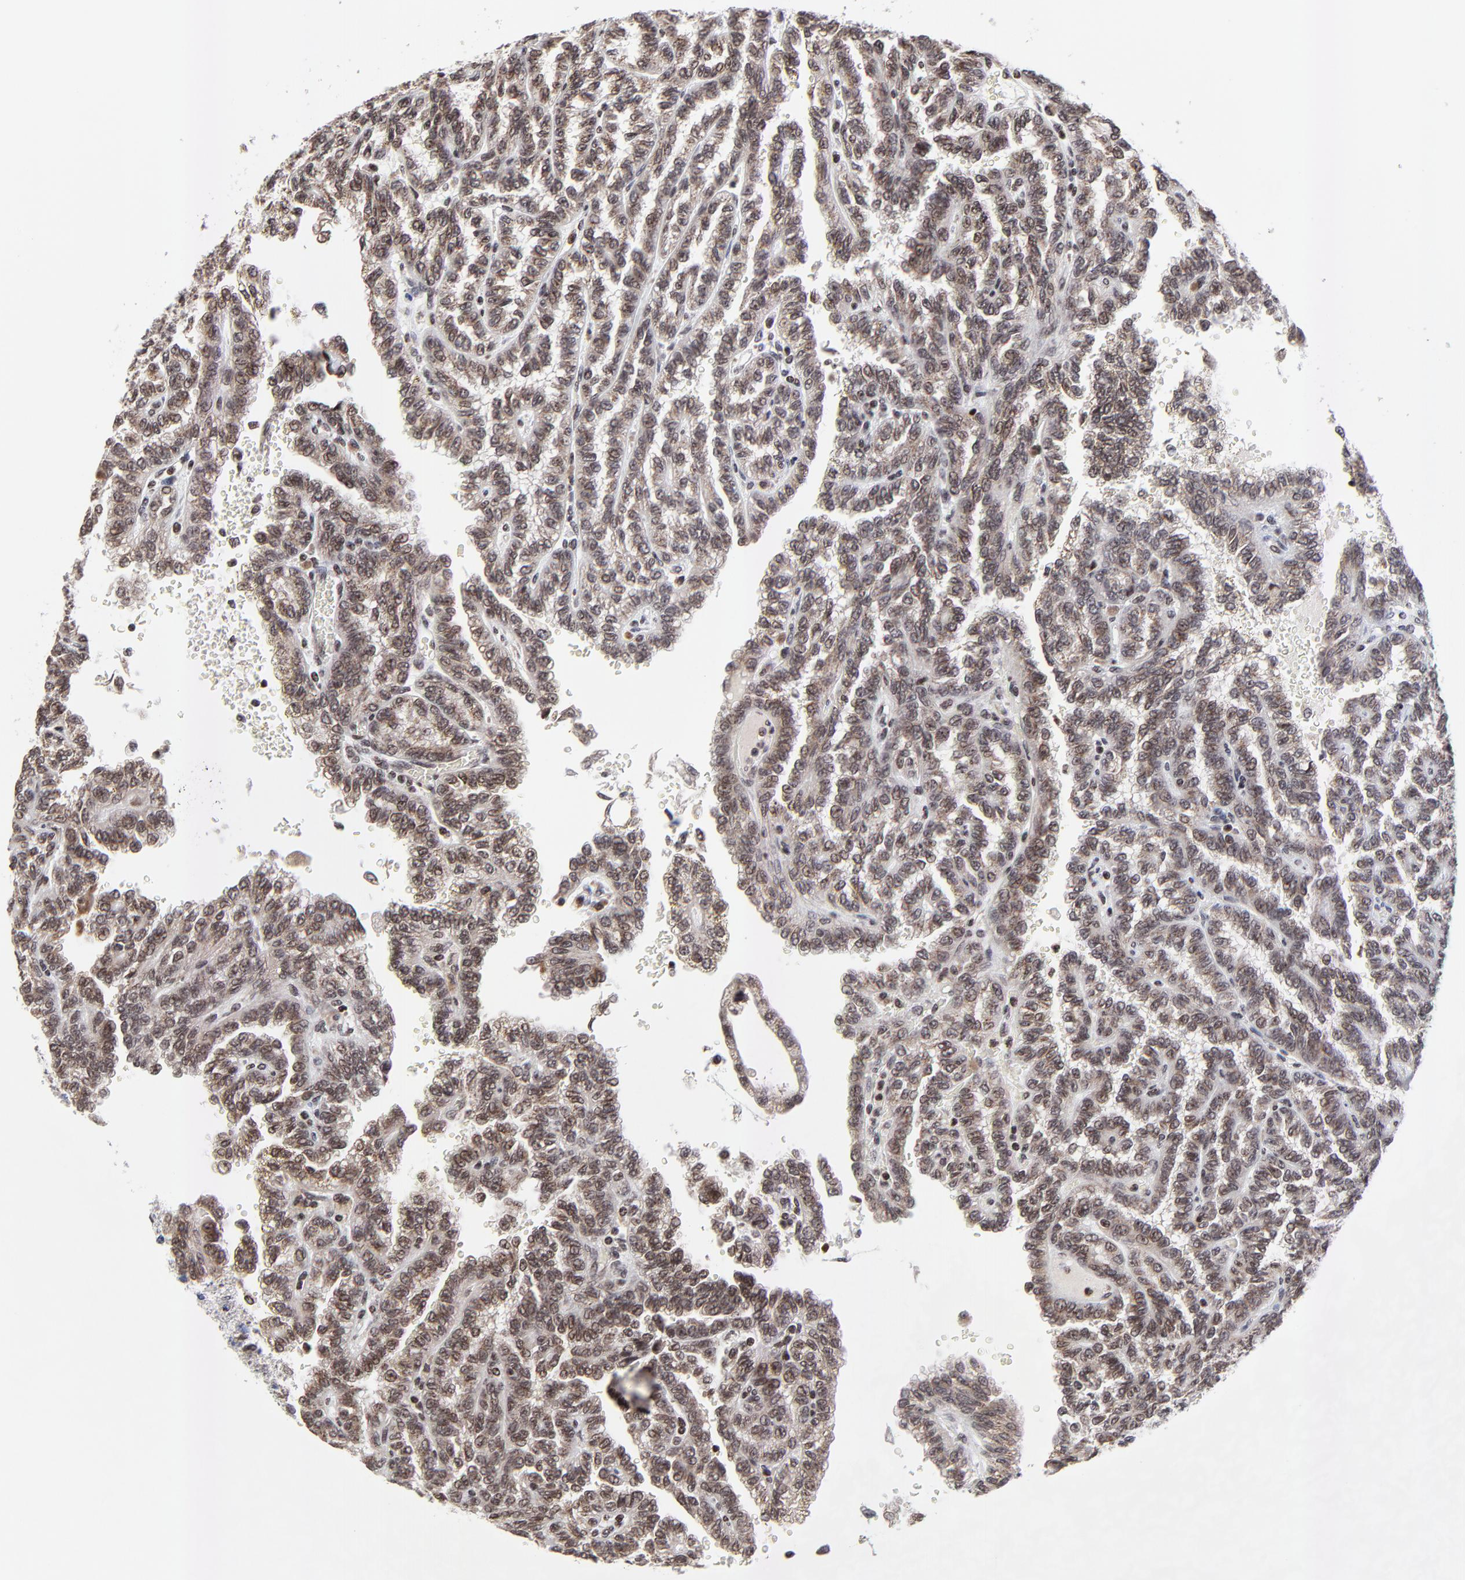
{"staining": {"intensity": "moderate", "quantity": ">75%", "location": "cytoplasmic/membranous,nuclear"}, "tissue": "renal cancer", "cell_type": "Tumor cells", "image_type": "cancer", "snomed": [{"axis": "morphology", "description": "Inflammation, NOS"}, {"axis": "morphology", "description": "Adenocarcinoma, NOS"}, {"axis": "topography", "description": "Kidney"}], "caption": "Renal cancer stained with DAB (3,3'-diaminobenzidine) immunohistochemistry (IHC) demonstrates medium levels of moderate cytoplasmic/membranous and nuclear staining in about >75% of tumor cells.", "gene": "ZNF777", "patient": {"sex": "male", "age": 68}}